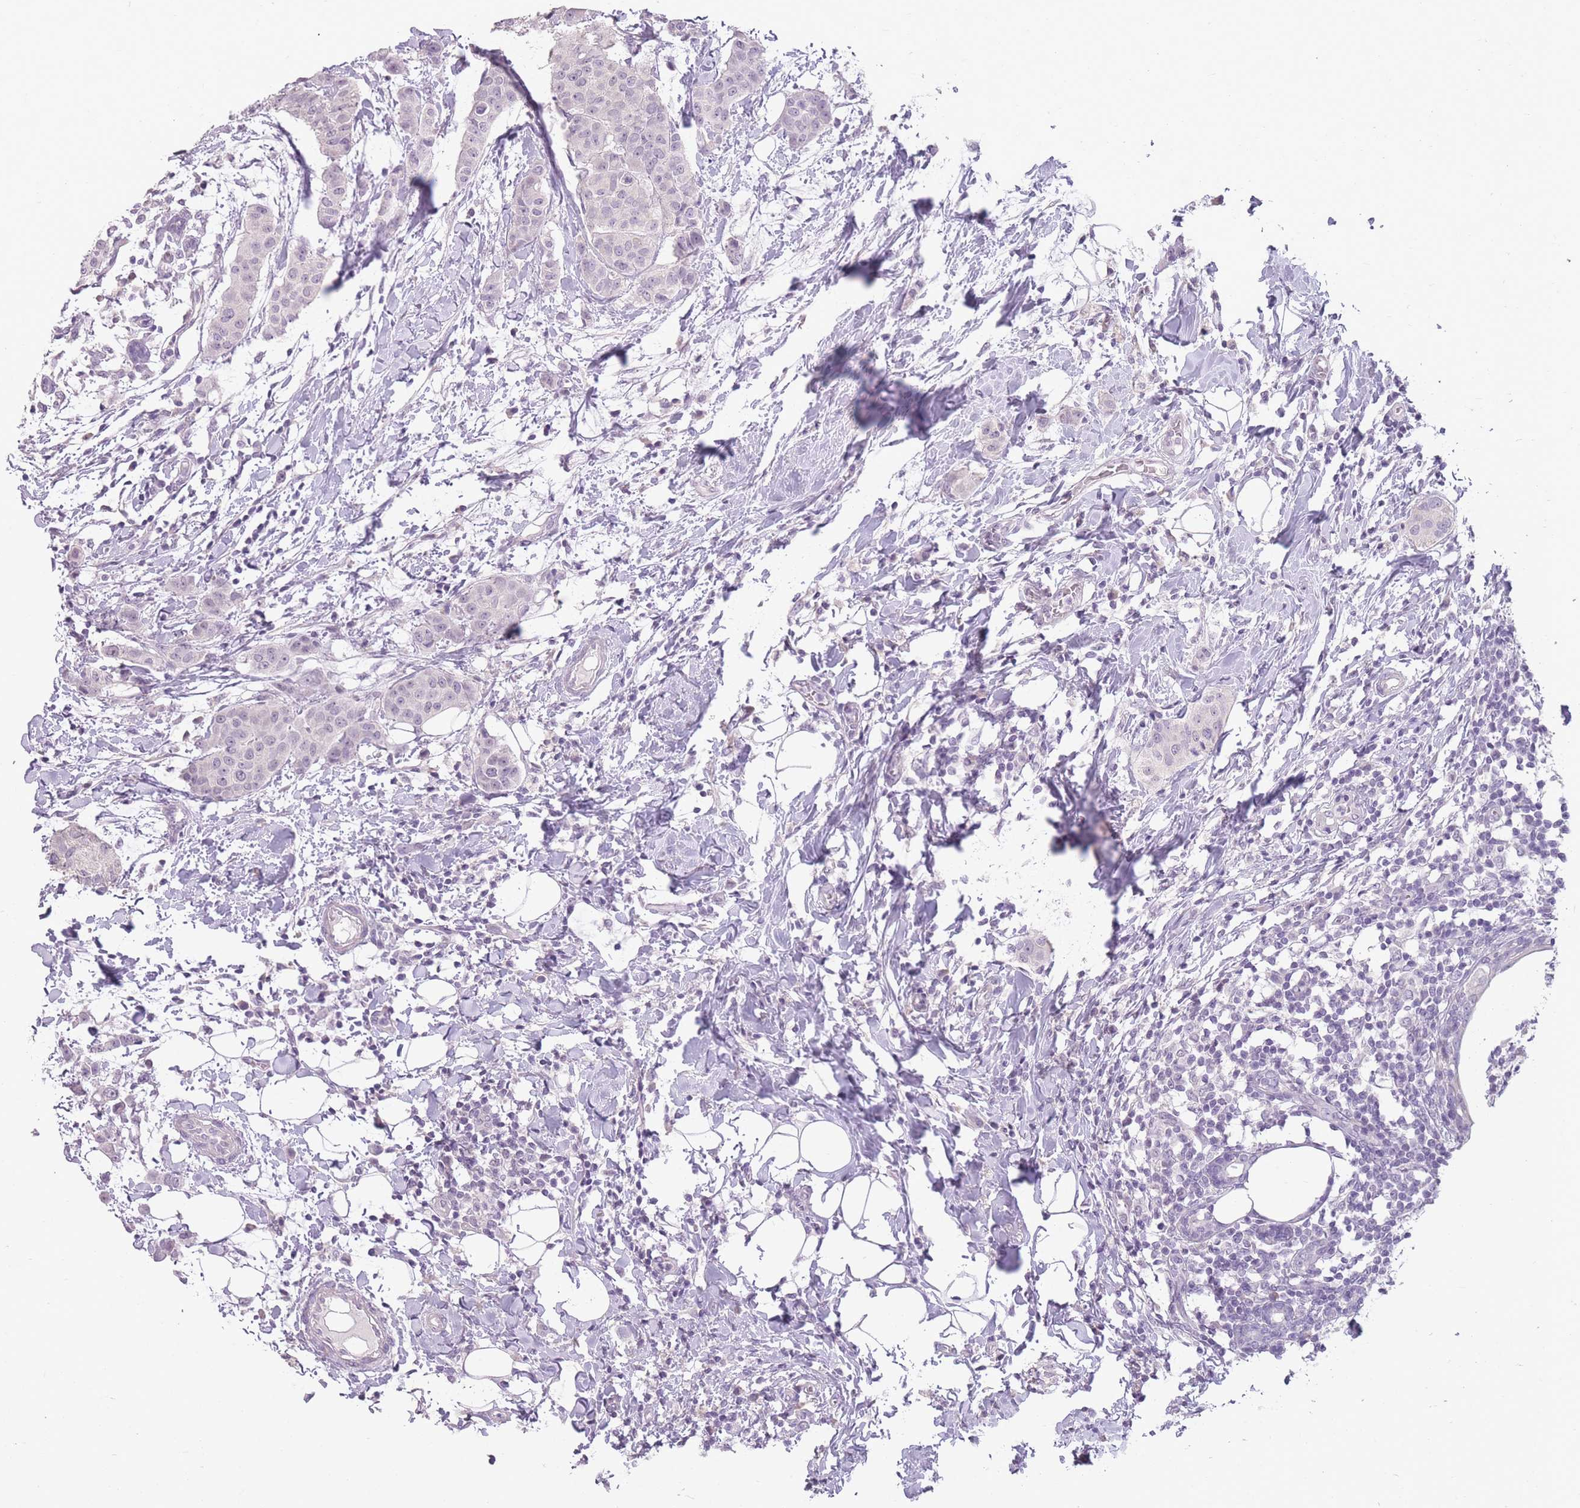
{"staining": {"intensity": "negative", "quantity": "none", "location": "none"}, "tissue": "breast cancer", "cell_type": "Tumor cells", "image_type": "cancer", "snomed": [{"axis": "morphology", "description": "Duct carcinoma"}, {"axis": "topography", "description": "Breast"}], "caption": "Breast intraductal carcinoma was stained to show a protein in brown. There is no significant expression in tumor cells. The staining was performed using DAB (3,3'-diaminobenzidine) to visualize the protein expression in brown, while the nuclei were stained in blue with hematoxylin (Magnification: 20x).", "gene": "ZBTB24", "patient": {"sex": "female", "age": 40}}